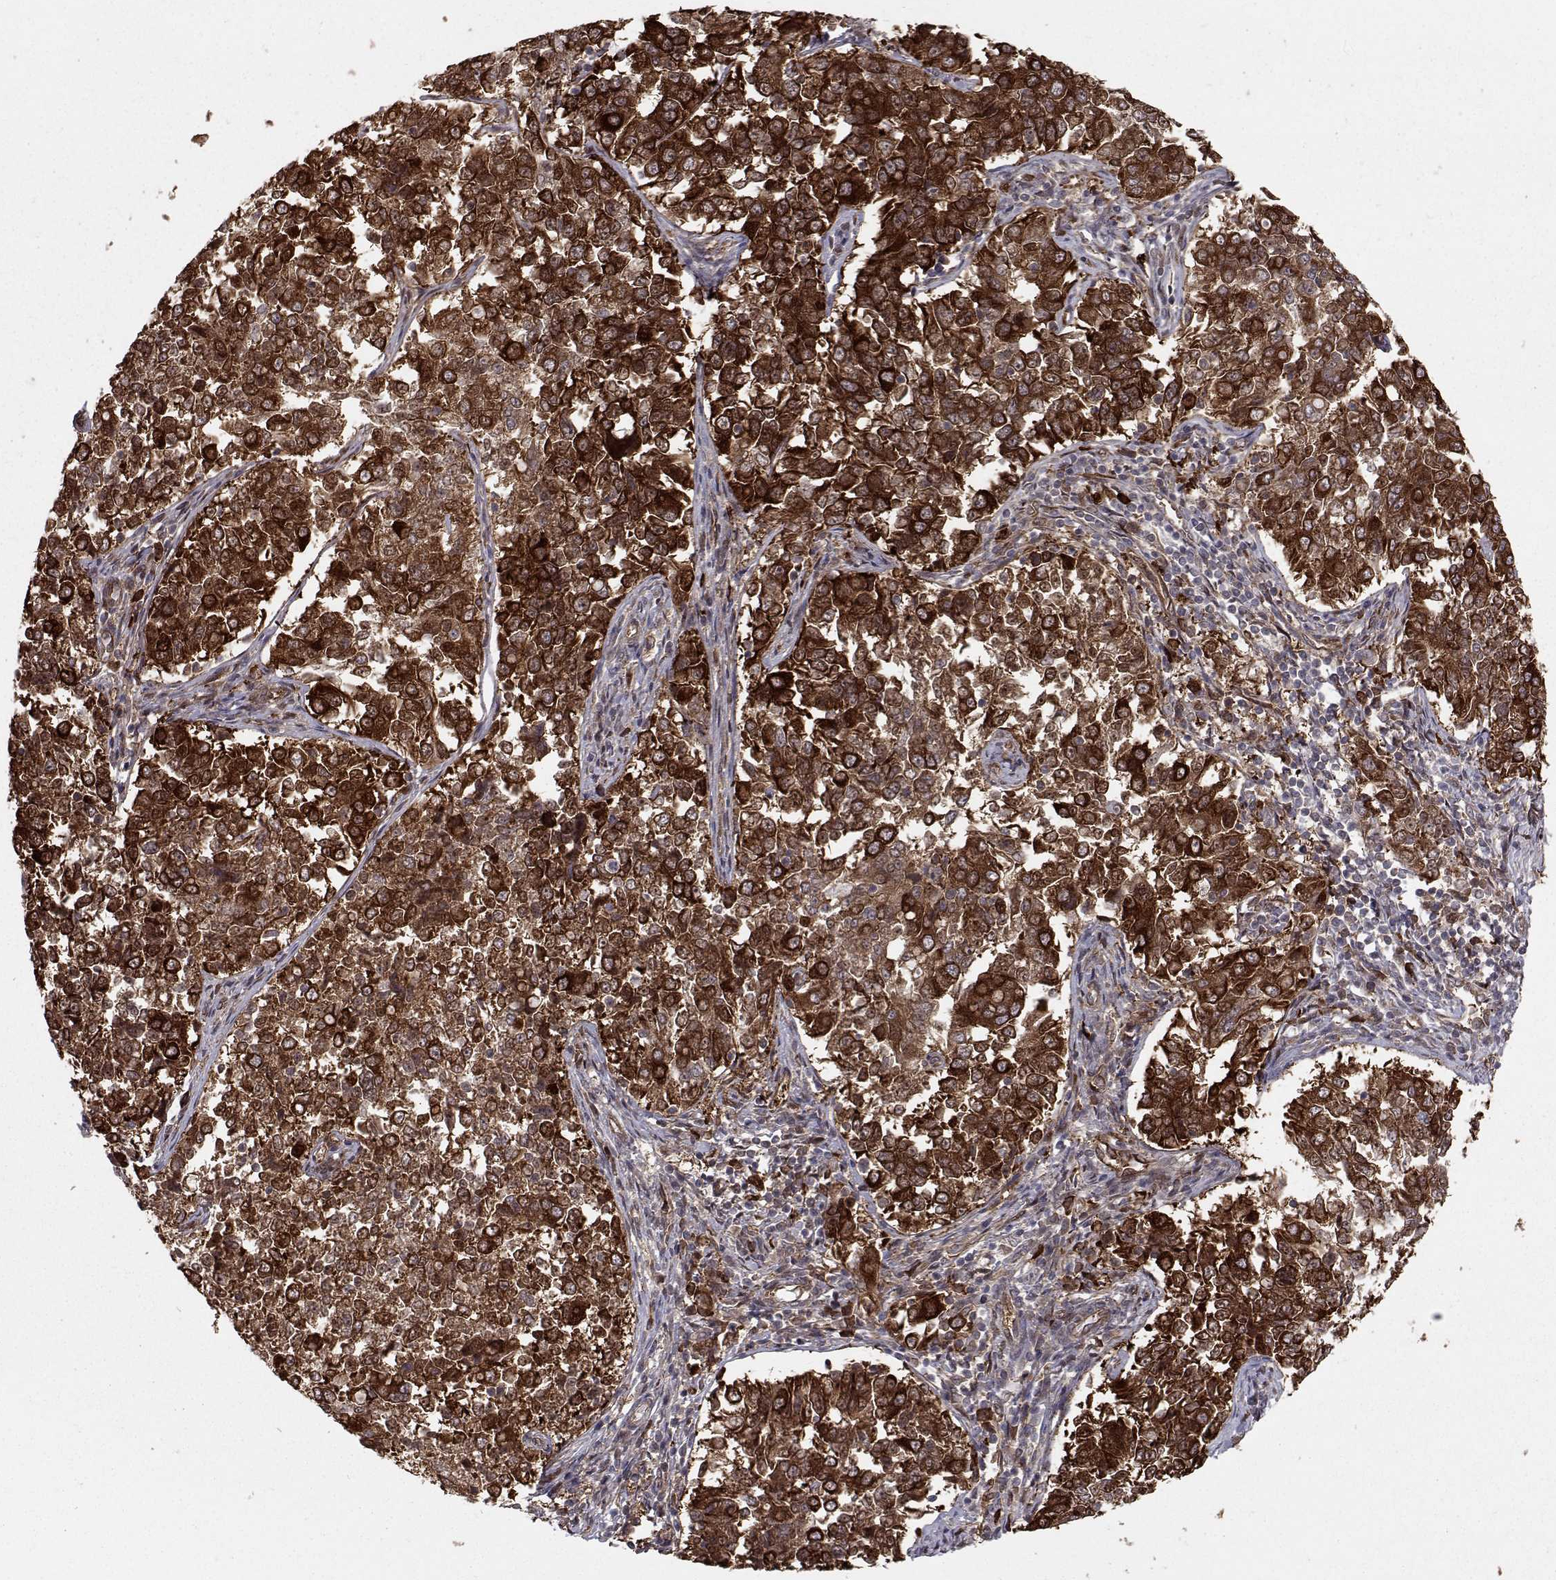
{"staining": {"intensity": "strong", "quantity": ">75%", "location": "cytoplasmic/membranous"}, "tissue": "endometrial cancer", "cell_type": "Tumor cells", "image_type": "cancer", "snomed": [{"axis": "morphology", "description": "Adenocarcinoma, NOS"}, {"axis": "topography", "description": "Endometrium"}], "caption": "Immunohistochemistry (IHC) of endometrial adenocarcinoma displays high levels of strong cytoplasmic/membranous expression in approximately >75% of tumor cells. (Brightfield microscopy of DAB IHC at high magnification).", "gene": "HSP90AB1", "patient": {"sex": "female", "age": 43}}